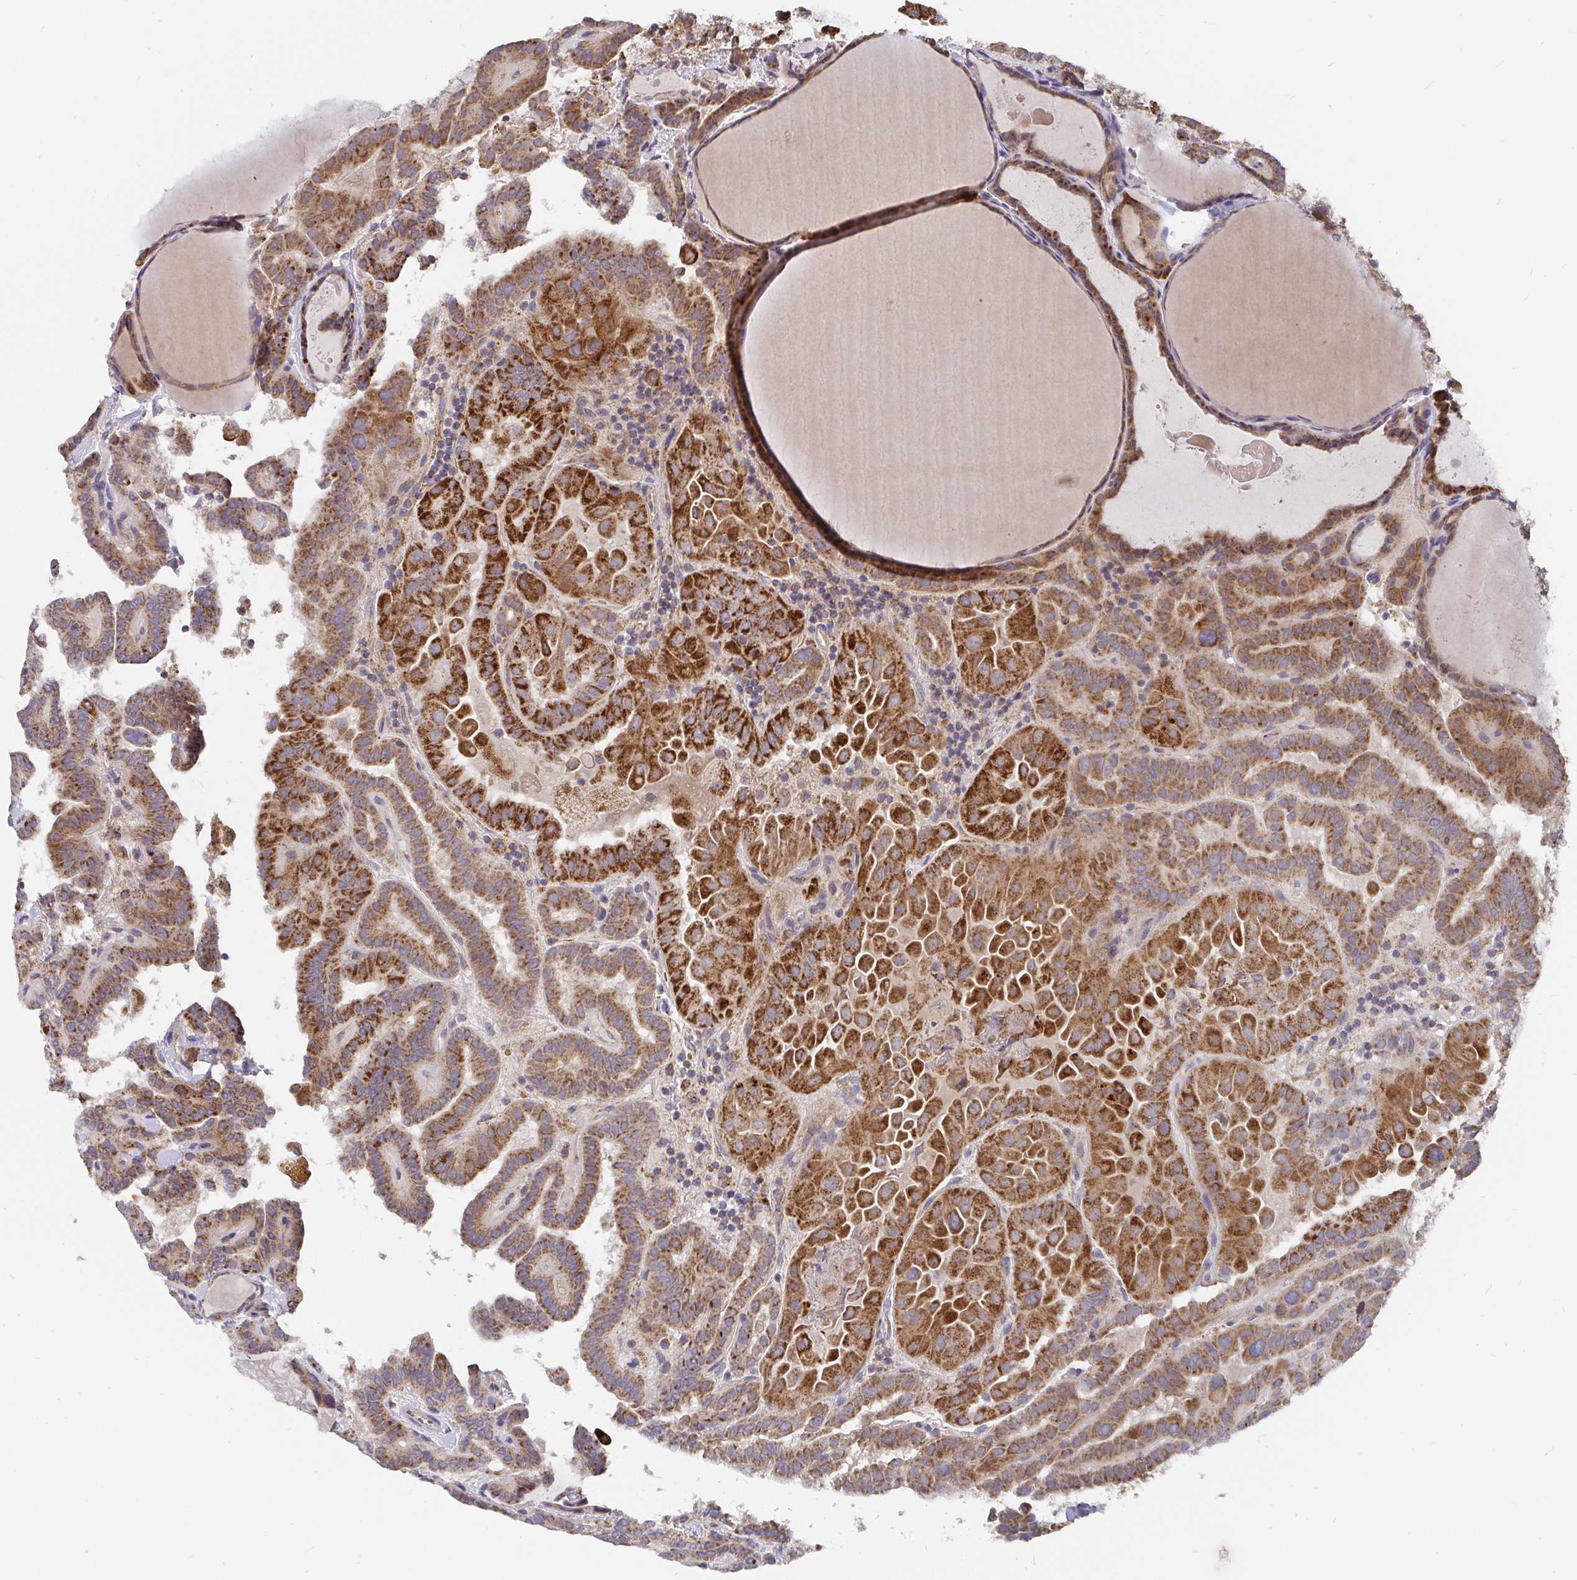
{"staining": {"intensity": "strong", "quantity": "25%-75%", "location": "cytoplasmic/membranous"}, "tissue": "thyroid cancer", "cell_type": "Tumor cells", "image_type": "cancer", "snomed": [{"axis": "morphology", "description": "Papillary adenocarcinoma, NOS"}, {"axis": "topography", "description": "Thyroid gland"}], "caption": "Approximately 25%-75% of tumor cells in thyroid papillary adenocarcinoma display strong cytoplasmic/membranous protein expression as visualized by brown immunohistochemical staining.", "gene": "PDF", "patient": {"sex": "female", "age": 46}}